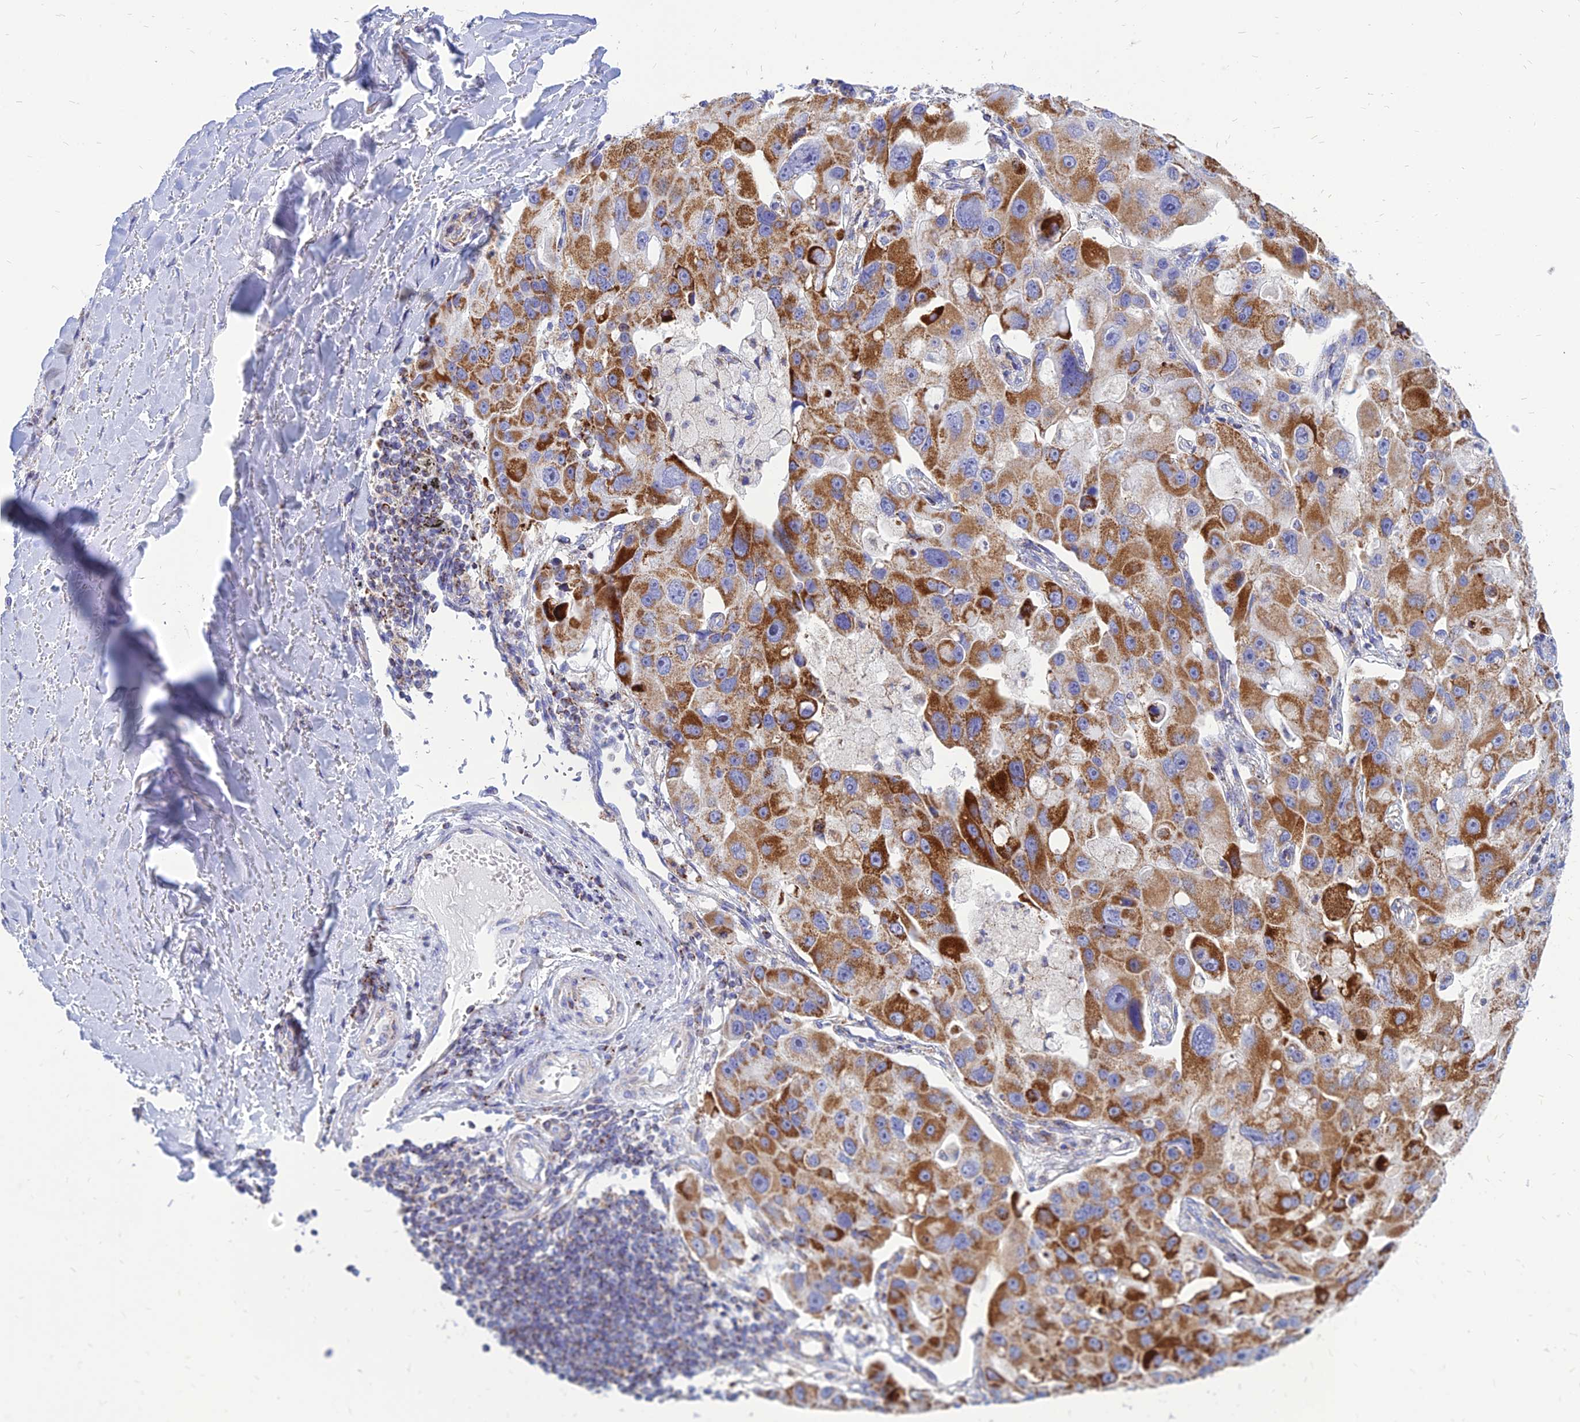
{"staining": {"intensity": "strong", "quantity": ">75%", "location": "cytoplasmic/membranous"}, "tissue": "lung cancer", "cell_type": "Tumor cells", "image_type": "cancer", "snomed": [{"axis": "morphology", "description": "Adenocarcinoma, NOS"}, {"axis": "topography", "description": "Lung"}], "caption": "Adenocarcinoma (lung) stained for a protein shows strong cytoplasmic/membranous positivity in tumor cells. (IHC, brightfield microscopy, high magnification).", "gene": "PACC1", "patient": {"sex": "female", "age": 54}}